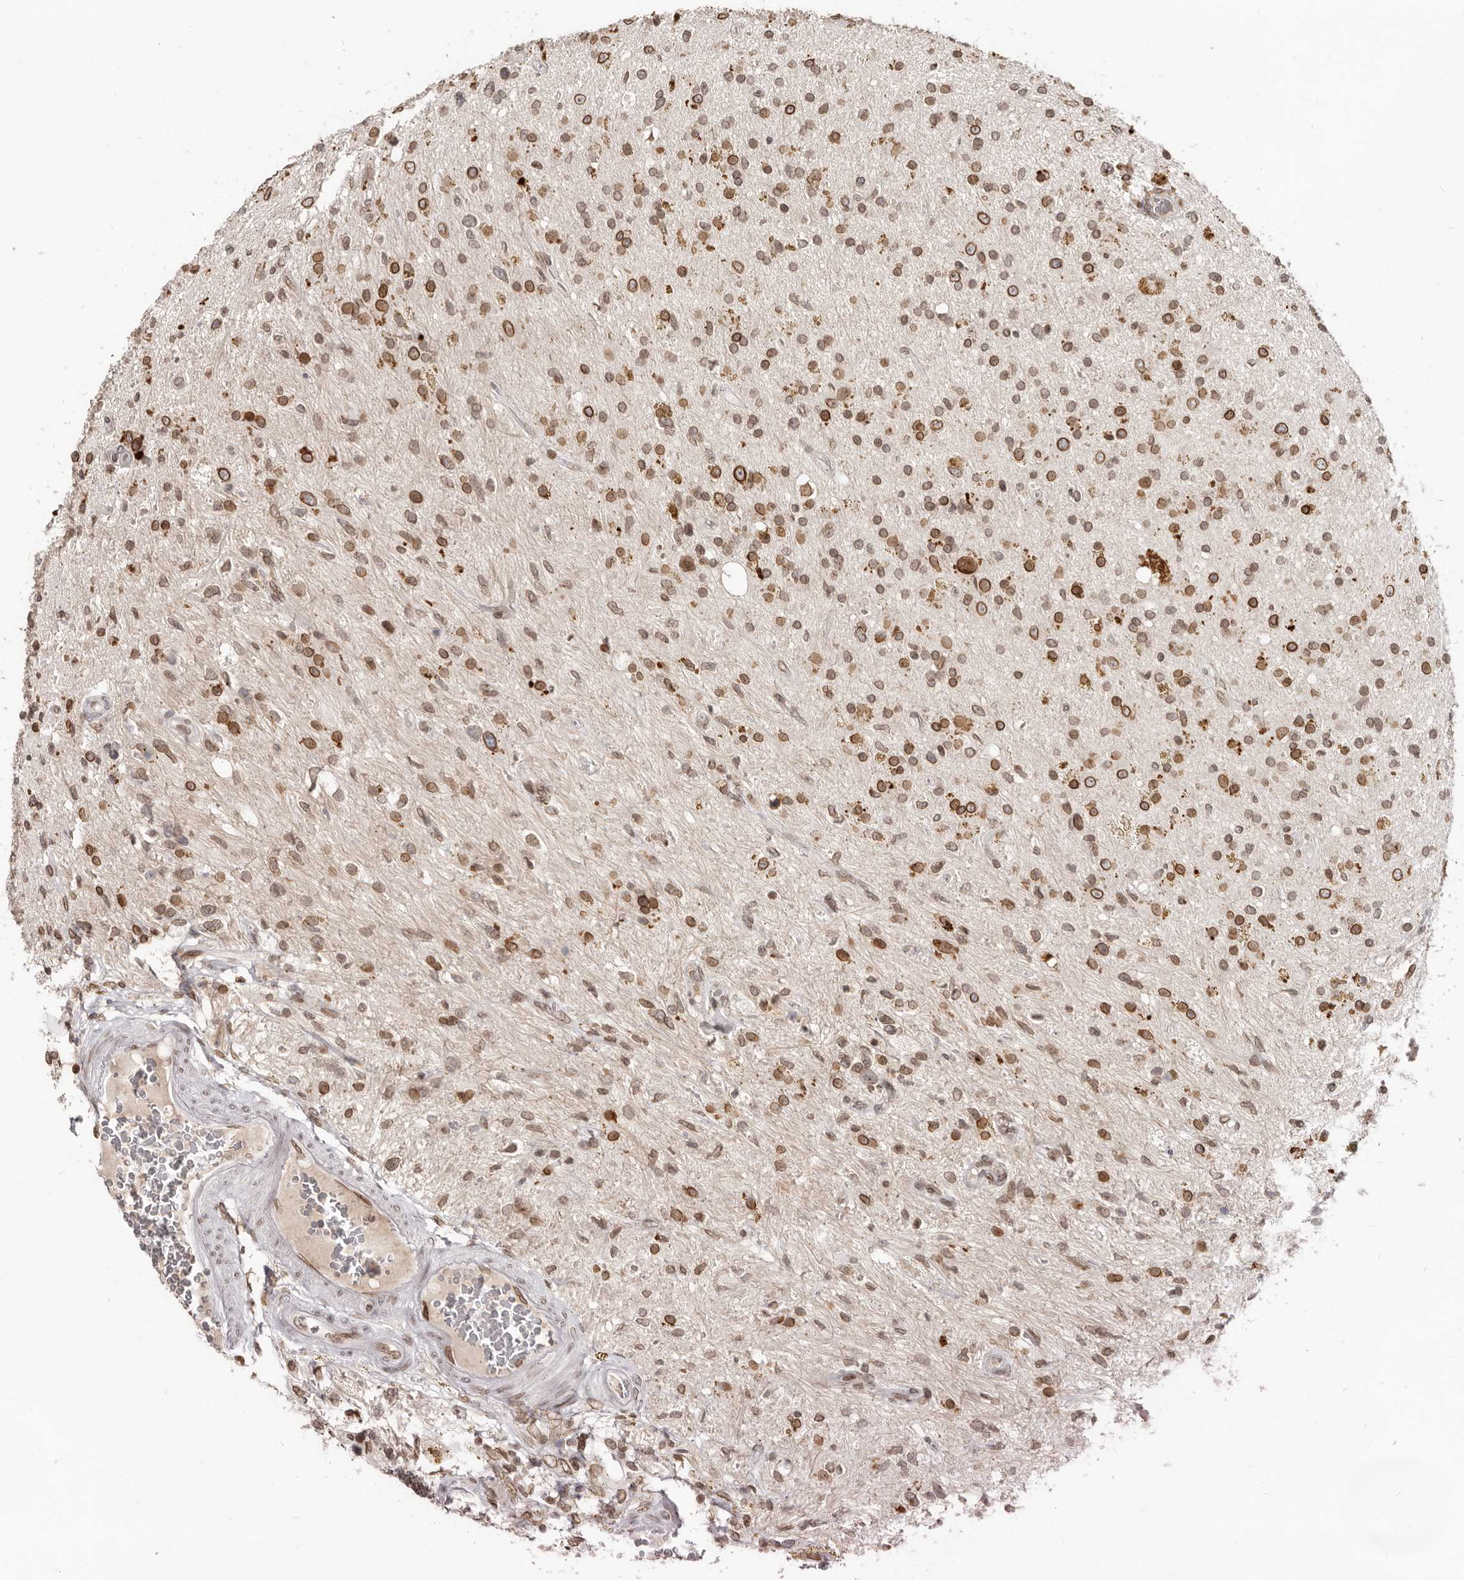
{"staining": {"intensity": "moderate", "quantity": ">75%", "location": "cytoplasmic/membranous,nuclear"}, "tissue": "glioma", "cell_type": "Tumor cells", "image_type": "cancer", "snomed": [{"axis": "morphology", "description": "Glioma, malignant, High grade"}, {"axis": "topography", "description": "Brain"}], "caption": "A medium amount of moderate cytoplasmic/membranous and nuclear staining is present in approximately >75% of tumor cells in malignant high-grade glioma tissue. The staining was performed using DAB (3,3'-diaminobenzidine) to visualize the protein expression in brown, while the nuclei were stained in blue with hematoxylin (Magnification: 20x).", "gene": "NUP153", "patient": {"sex": "male", "age": 33}}